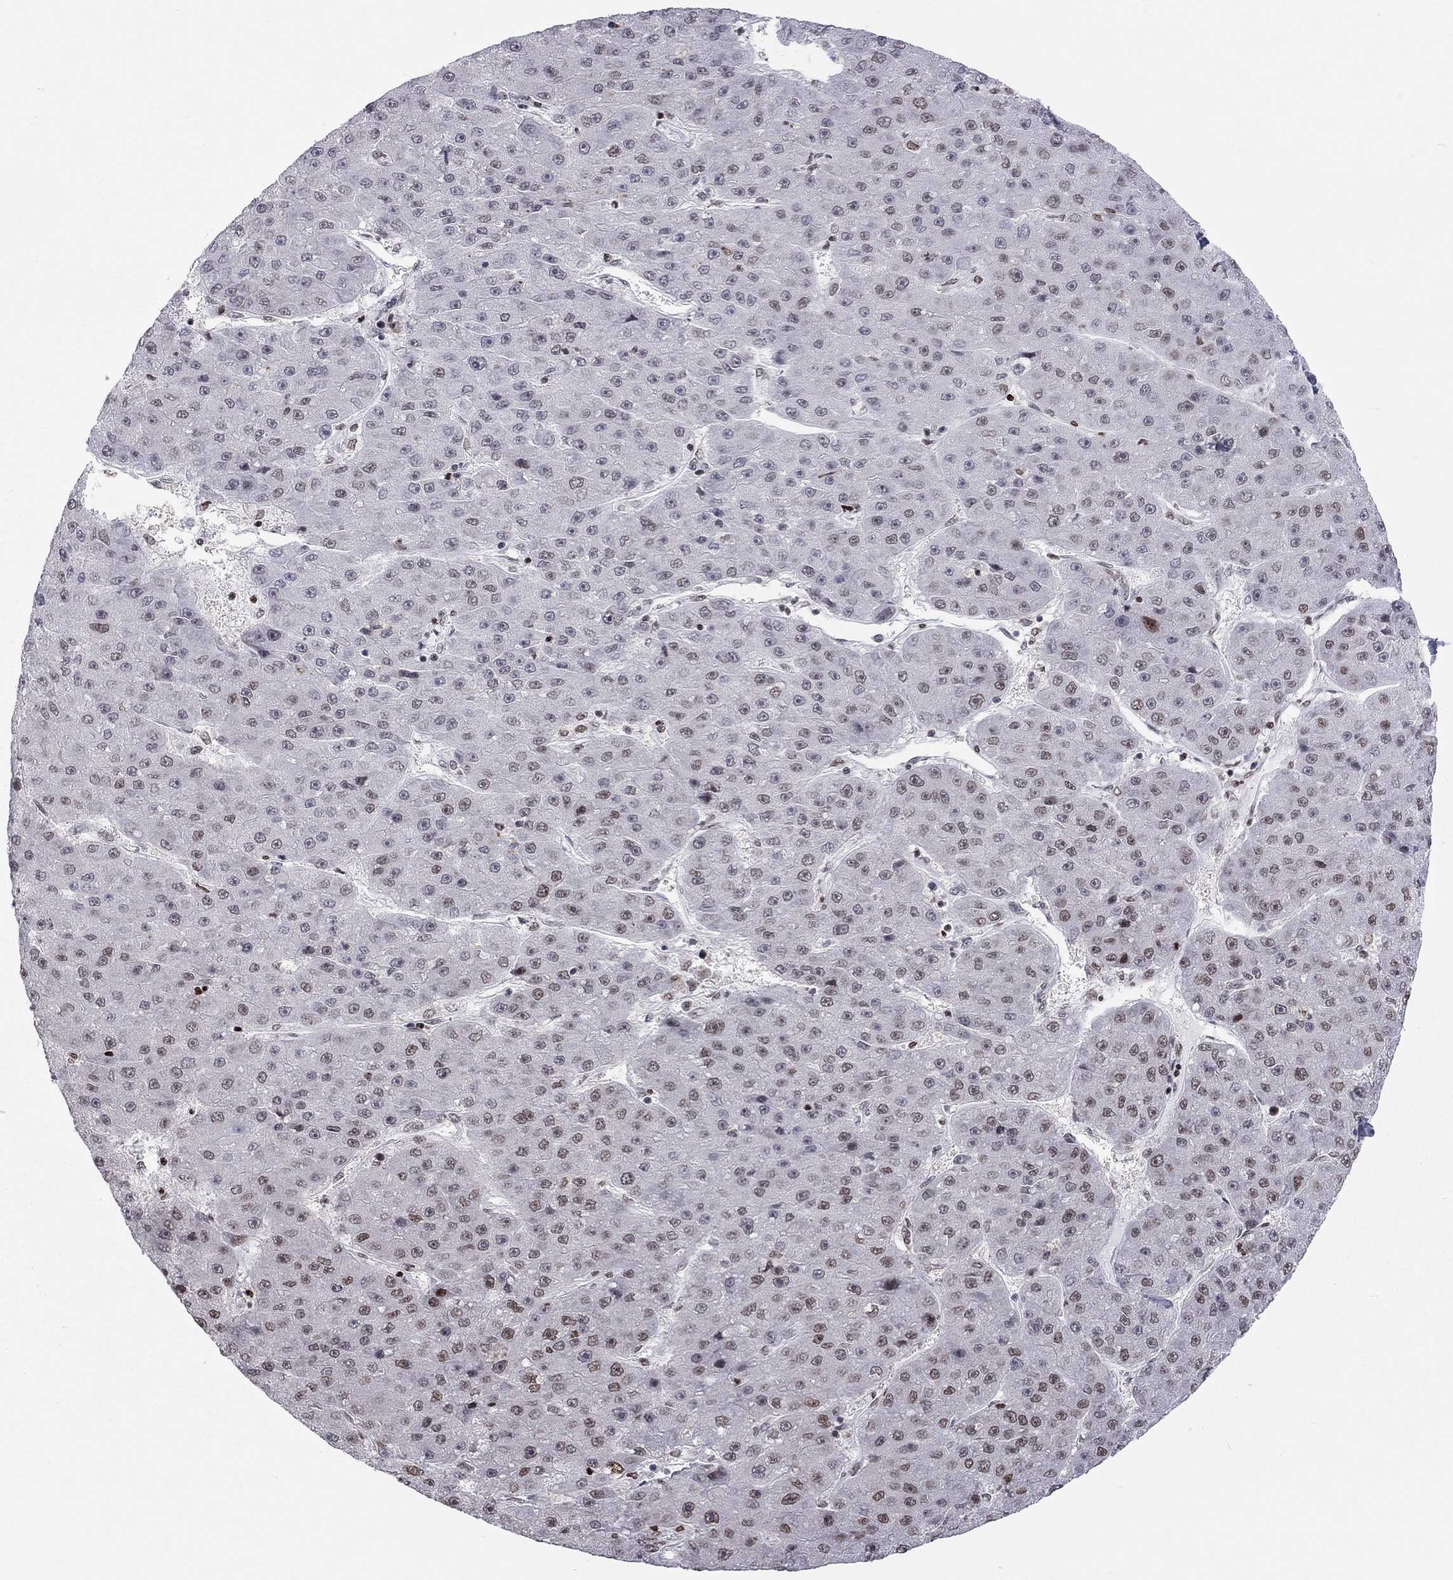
{"staining": {"intensity": "weak", "quantity": "<25%", "location": "nuclear"}, "tissue": "liver cancer", "cell_type": "Tumor cells", "image_type": "cancer", "snomed": [{"axis": "morphology", "description": "Carcinoma, Hepatocellular, NOS"}, {"axis": "topography", "description": "Liver"}], "caption": "An image of human liver cancer is negative for staining in tumor cells.", "gene": "H2AX", "patient": {"sex": "male", "age": 67}}